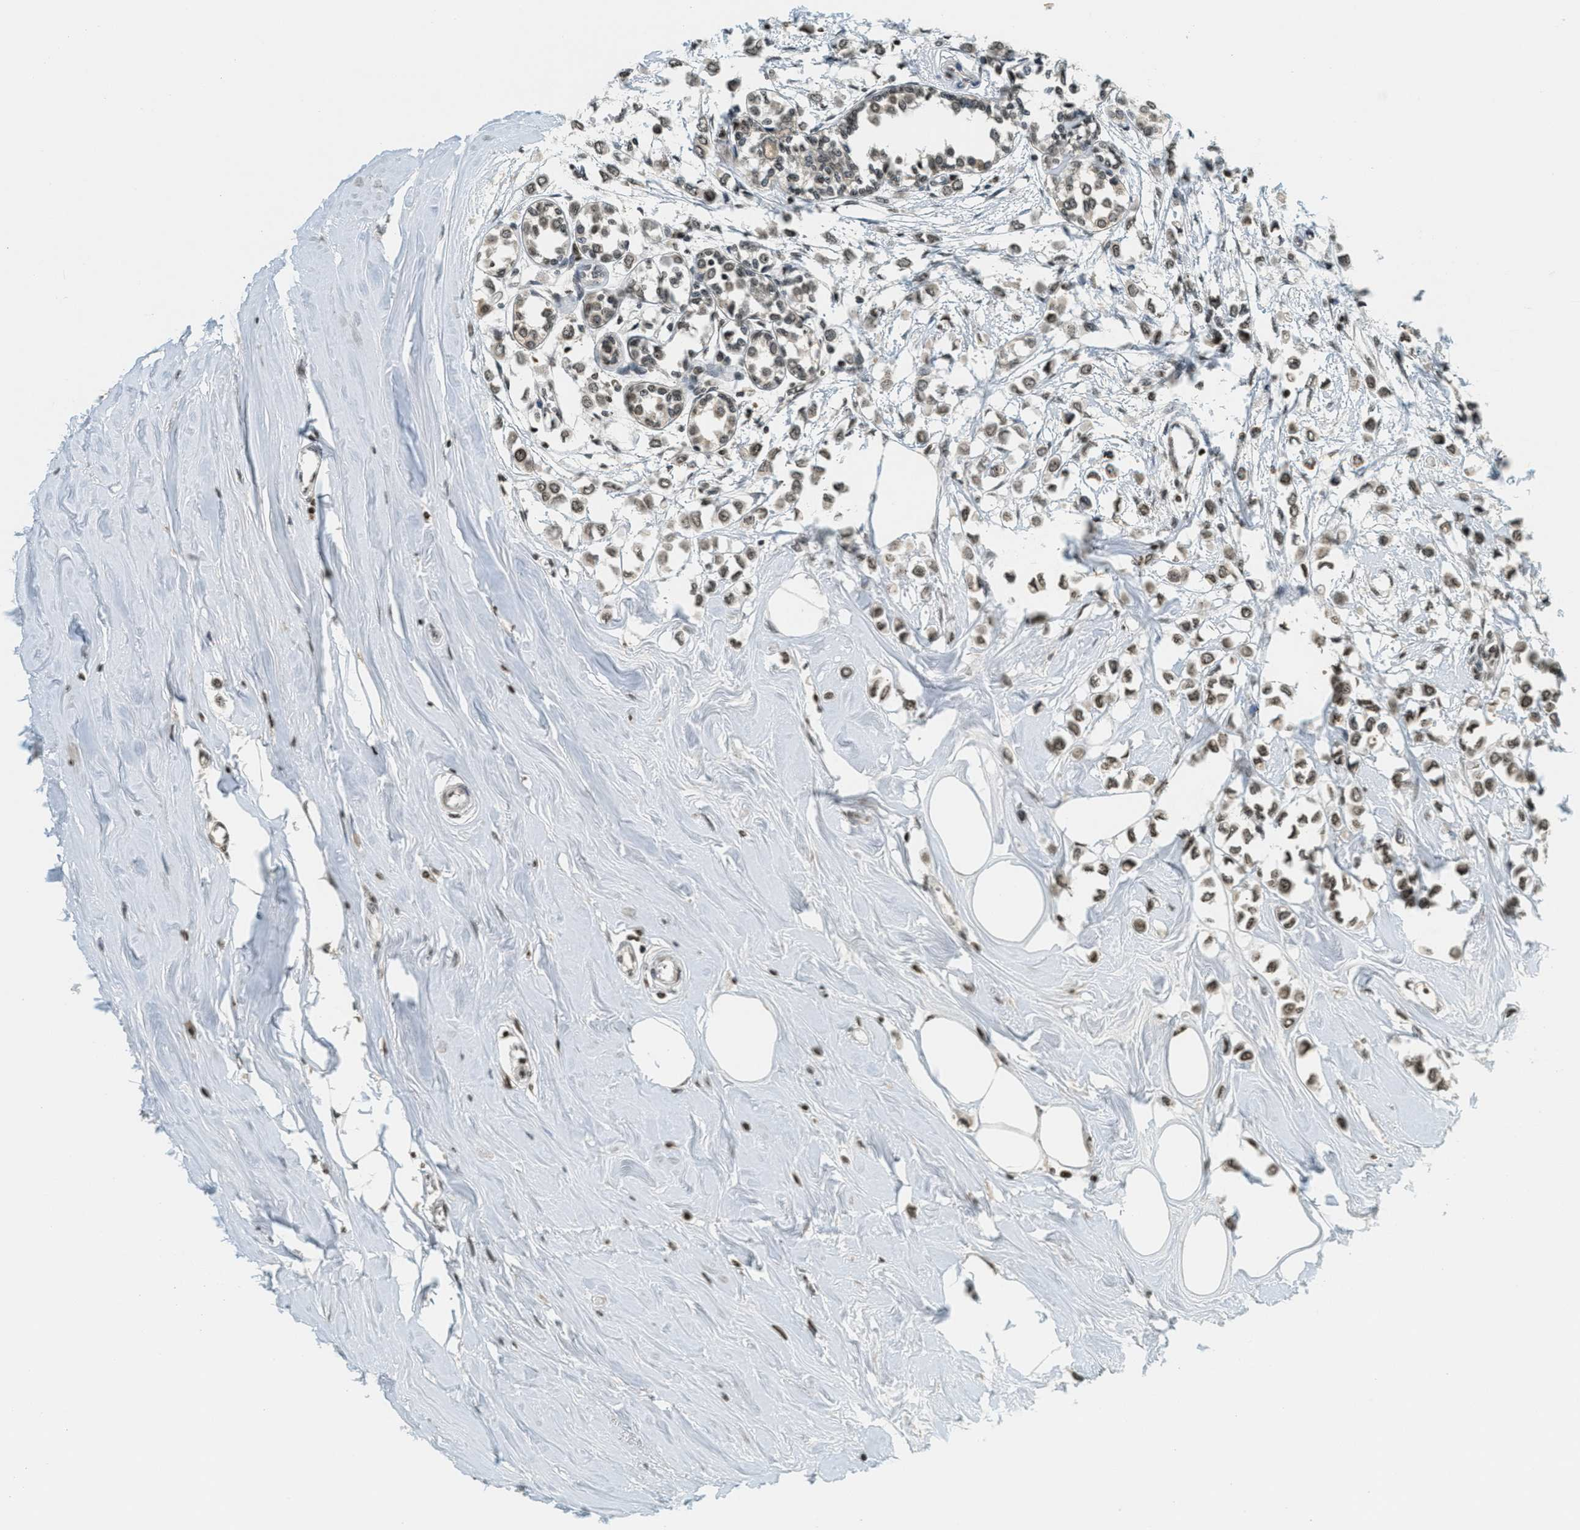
{"staining": {"intensity": "moderate", "quantity": ">75%", "location": "nuclear"}, "tissue": "breast cancer", "cell_type": "Tumor cells", "image_type": "cancer", "snomed": [{"axis": "morphology", "description": "Lobular carcinoma"}, {"axis": "topography", "description": "Breast"}], "caption": "This histopathology image displays IHC staining of breast cancer, with medium moderate nuclear staining in approximately >75% of tumor cells.", "gene": "LDB2", "patient": {"sex": "female", "age": 51}}